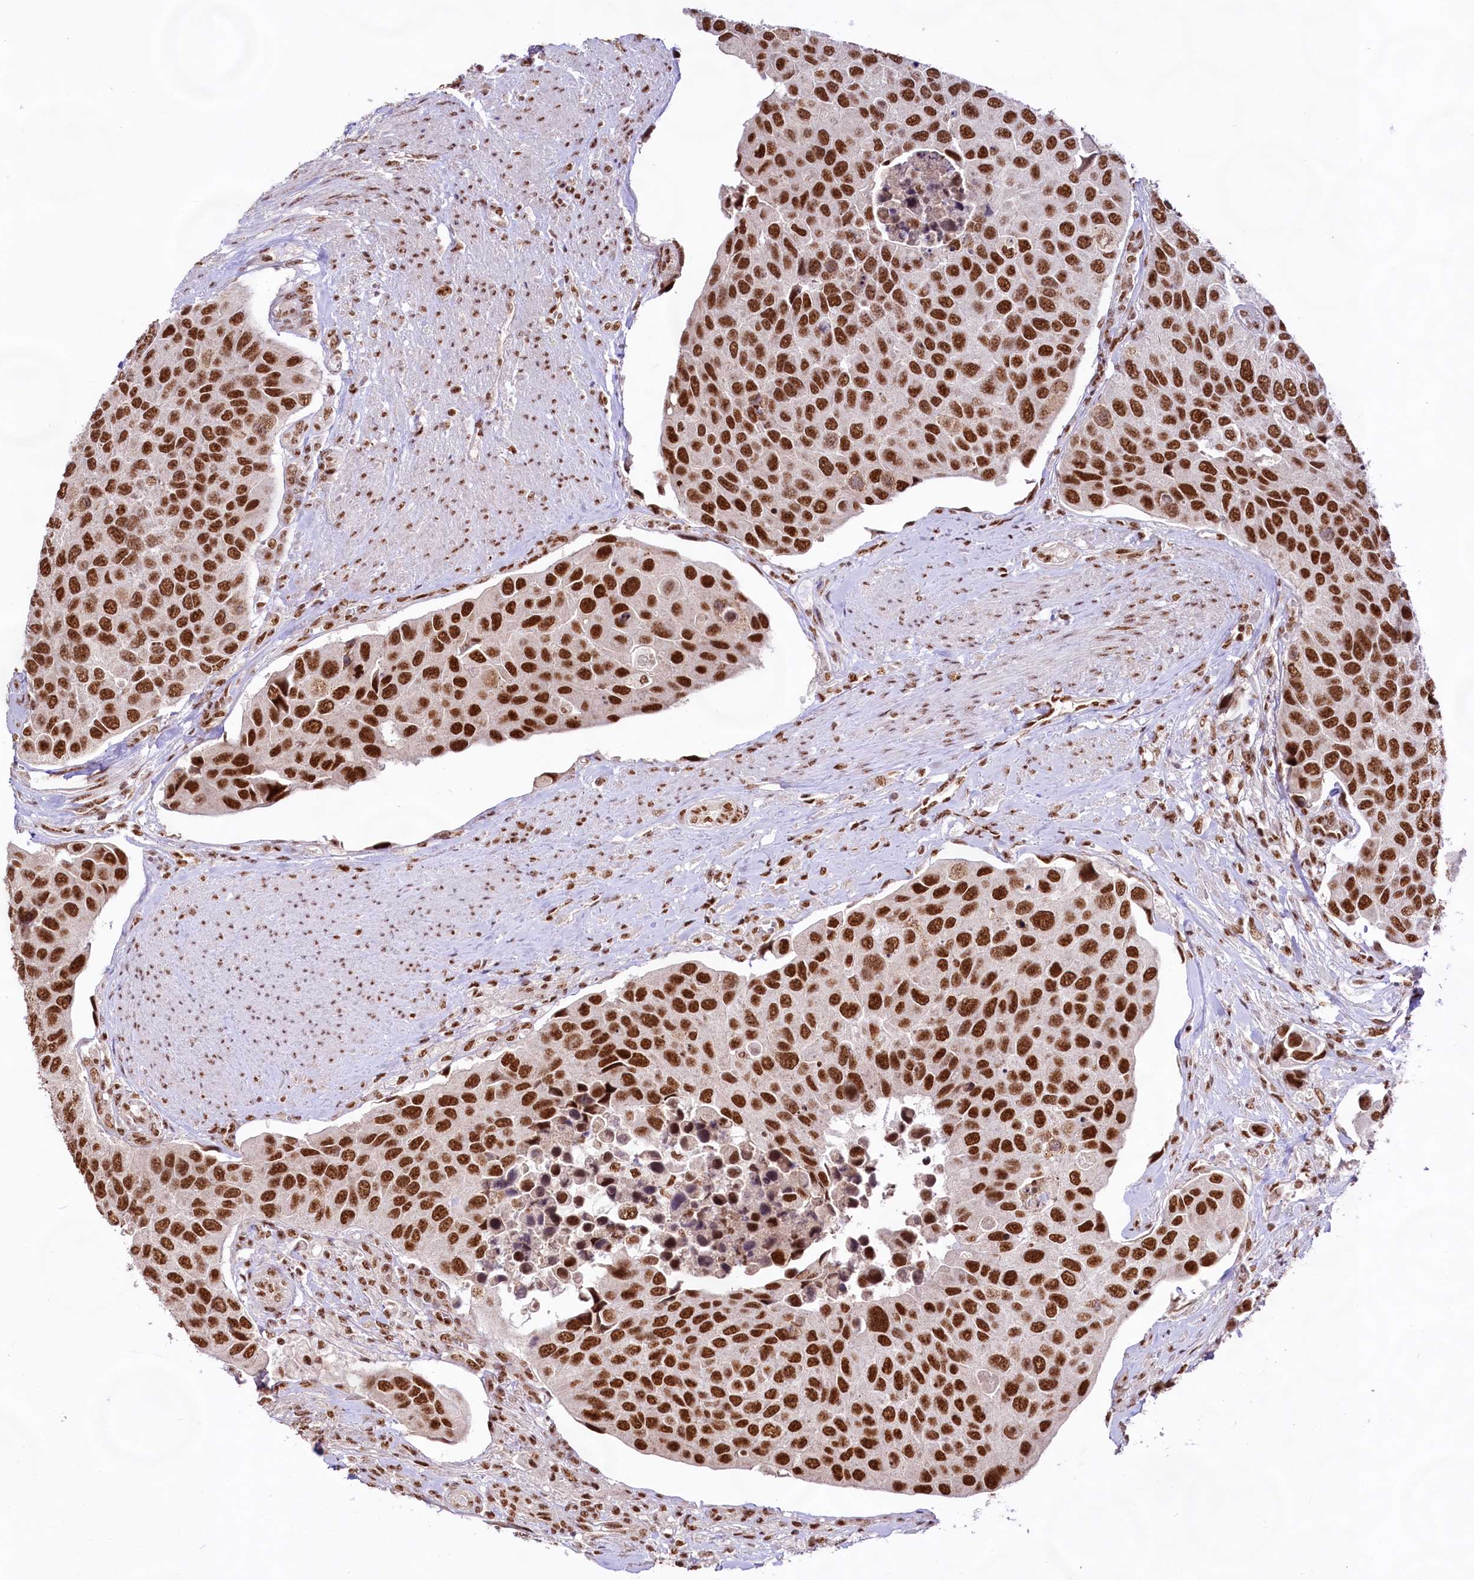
{"staining": {"intensity": "strong", "quantity": ">75%", "location": "nuclear"}, "tissue": "urothelial cancer", "cell_type": "Tumor cells", "image_type": "cancer", "snomed": [{"axis": "morphology", "description": "Urothelial carcinoma, High grade"}, {"axis": "topography", "description": "Urinary bladder"}], "caption": "The histopathology image displays staining of urothelial cancer, revealing strong nuclear protein staining (brown color) within tumor cells.", "gene": "HIRA", "patient": {"sex": "male", "age": 74}}